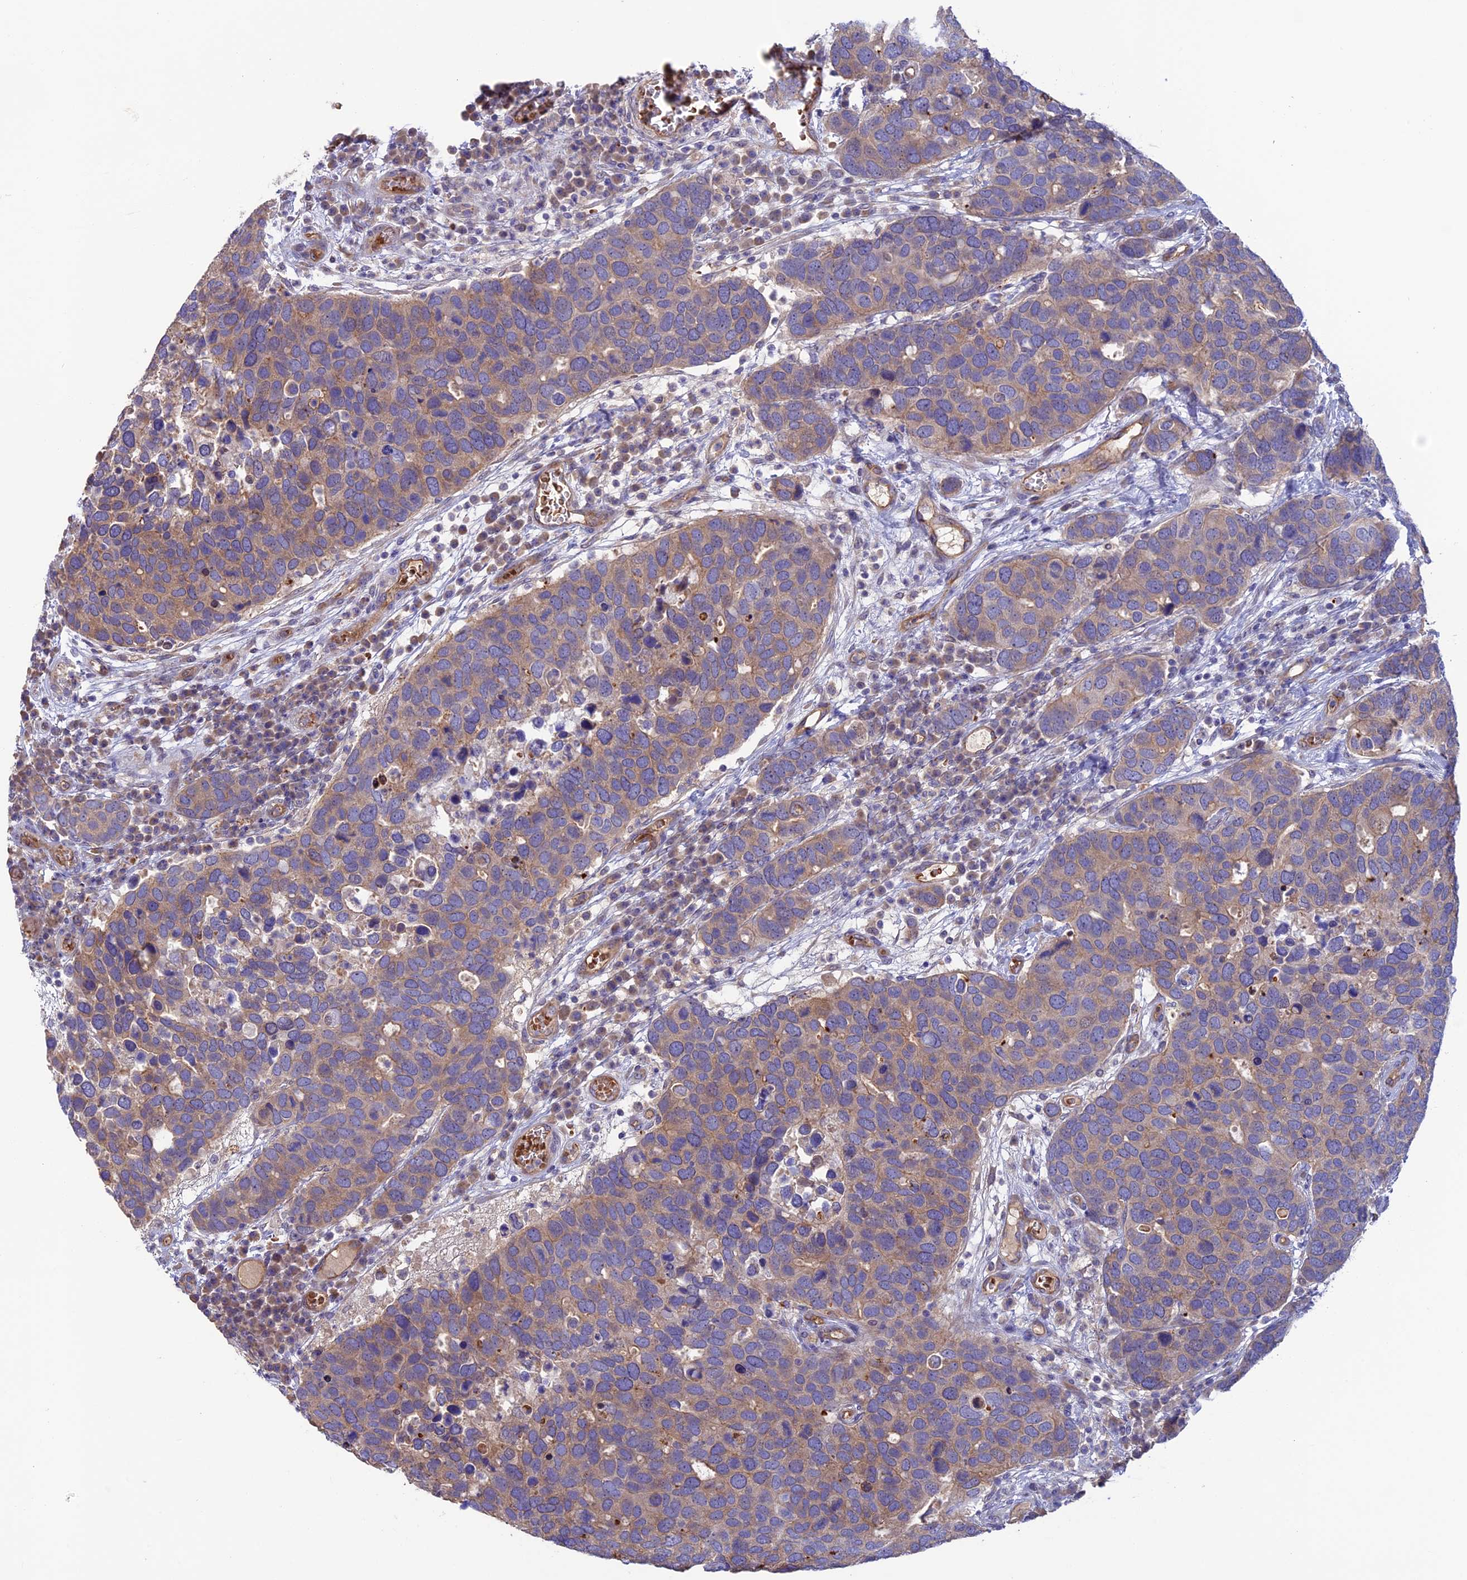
{"staining": {"intensity": "weak", "quantity": ">75%", "location": "cytoplasmic/membranous"}, "tissue": "breast cancer", "cell_type": "Tumor cells", "image_type": "cancer", "snomed": [{"axis": "morphology", "description": "Duct carcinoma"}, {"axis": "topography", "description": "Breast"}], "caption": "A high-resolution image shows immunohistochemistry staining of breast infiltrating ductal carcinoma, which shows weak cytoplasmic/membranous expression in about >75% of tumor cells.", "gene": "DUS3L", "patient": {"sex": "female", "age": 83}}